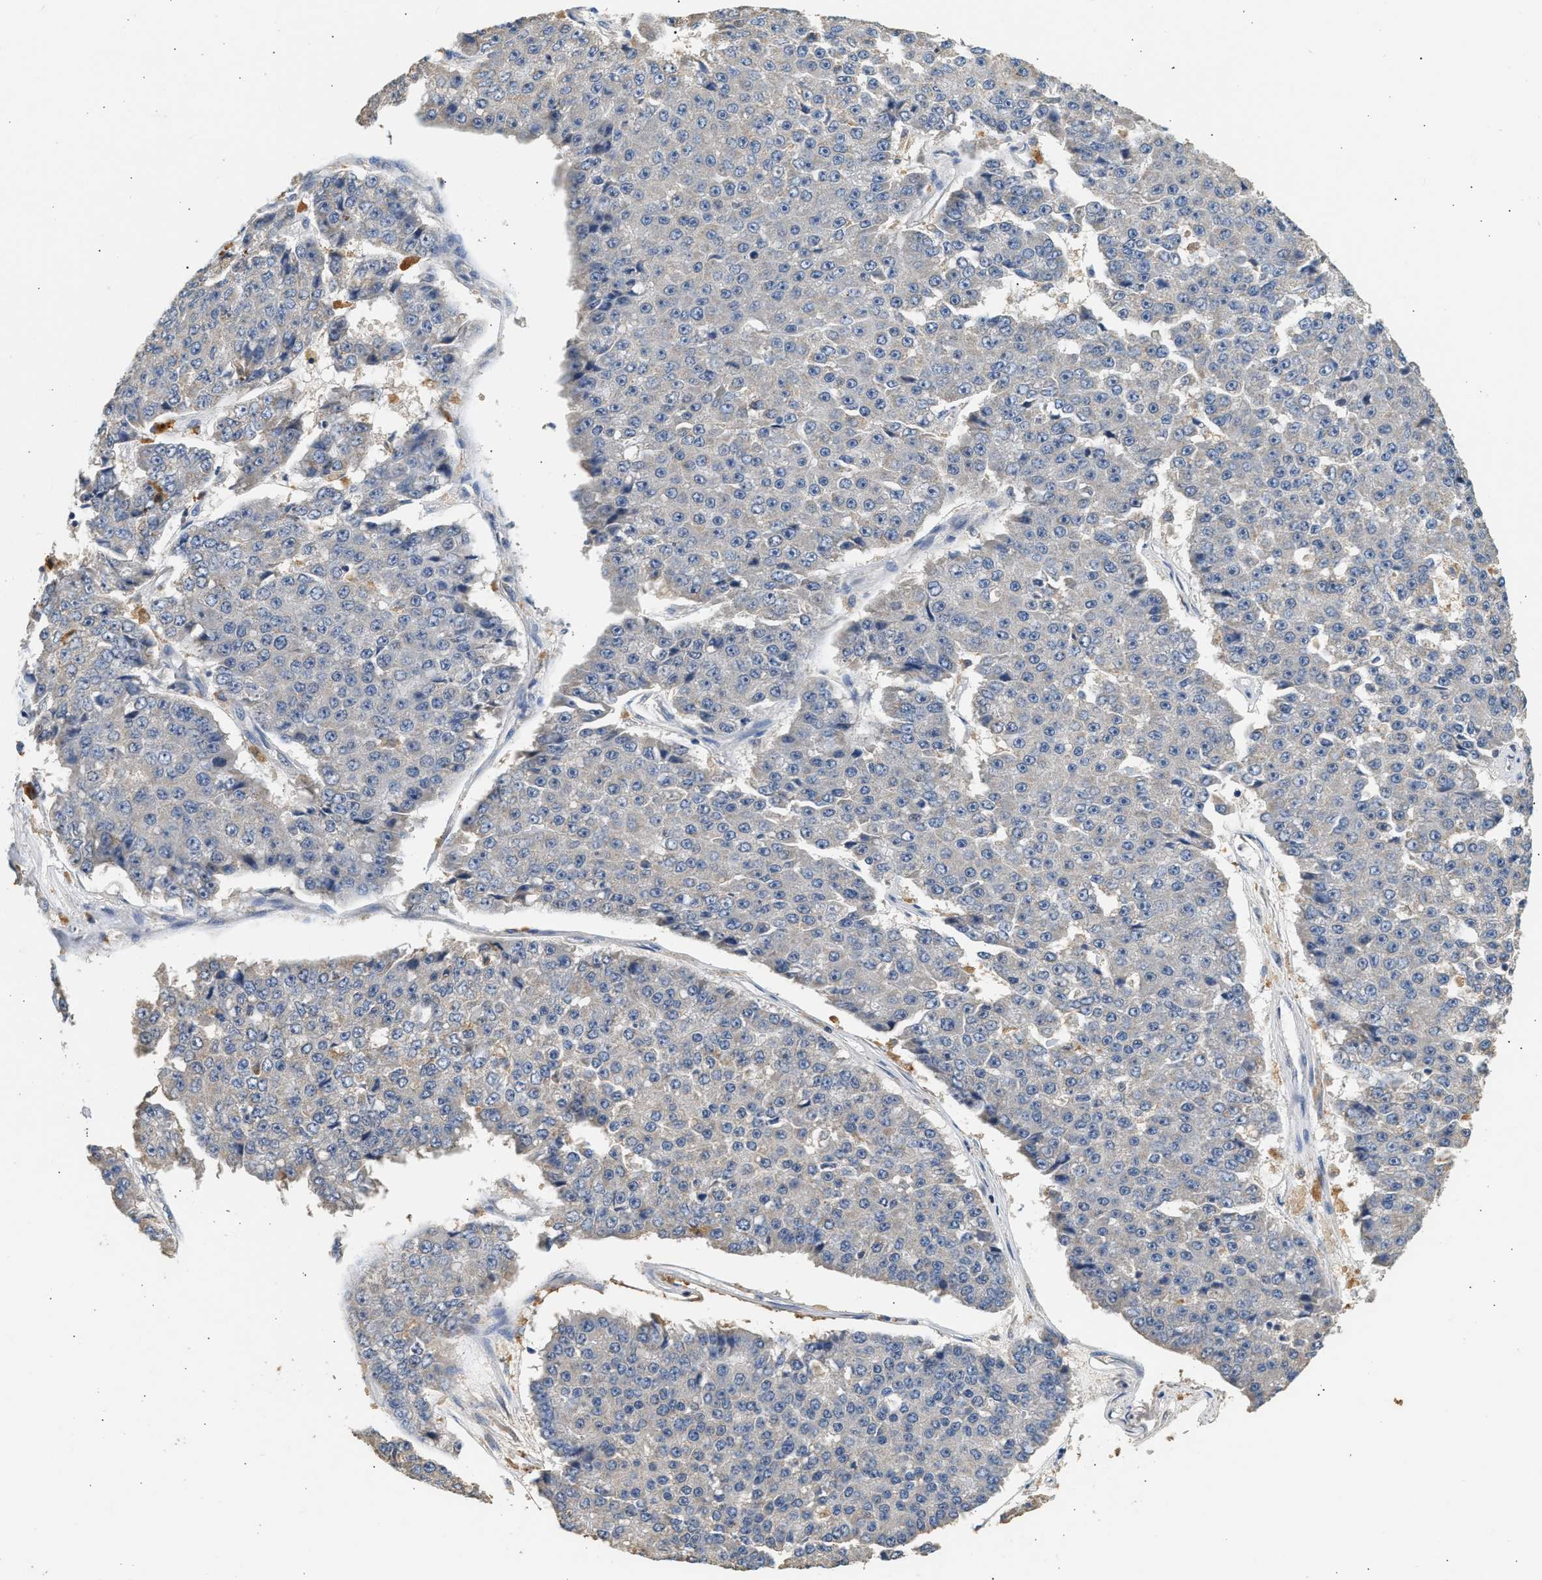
{"staining": {"intensity": "negative", "quantity": "none", "location": "none"}, "tissue": "pancreatic cancer", "cell_type": "Tumor cells", "image_type": "cancer", "snomed": [{"axis": "morphology", "description": "Adenocarcinoma, NOS"}, {"axis": "topography", "description": "Pancreas"}], "caption": "There is no significant expression in tumor cells of pancreatic cancer. Nuclei are stained in blue.", "gene": "WDR31", "patient": {"sex": "male", "age": 50}}